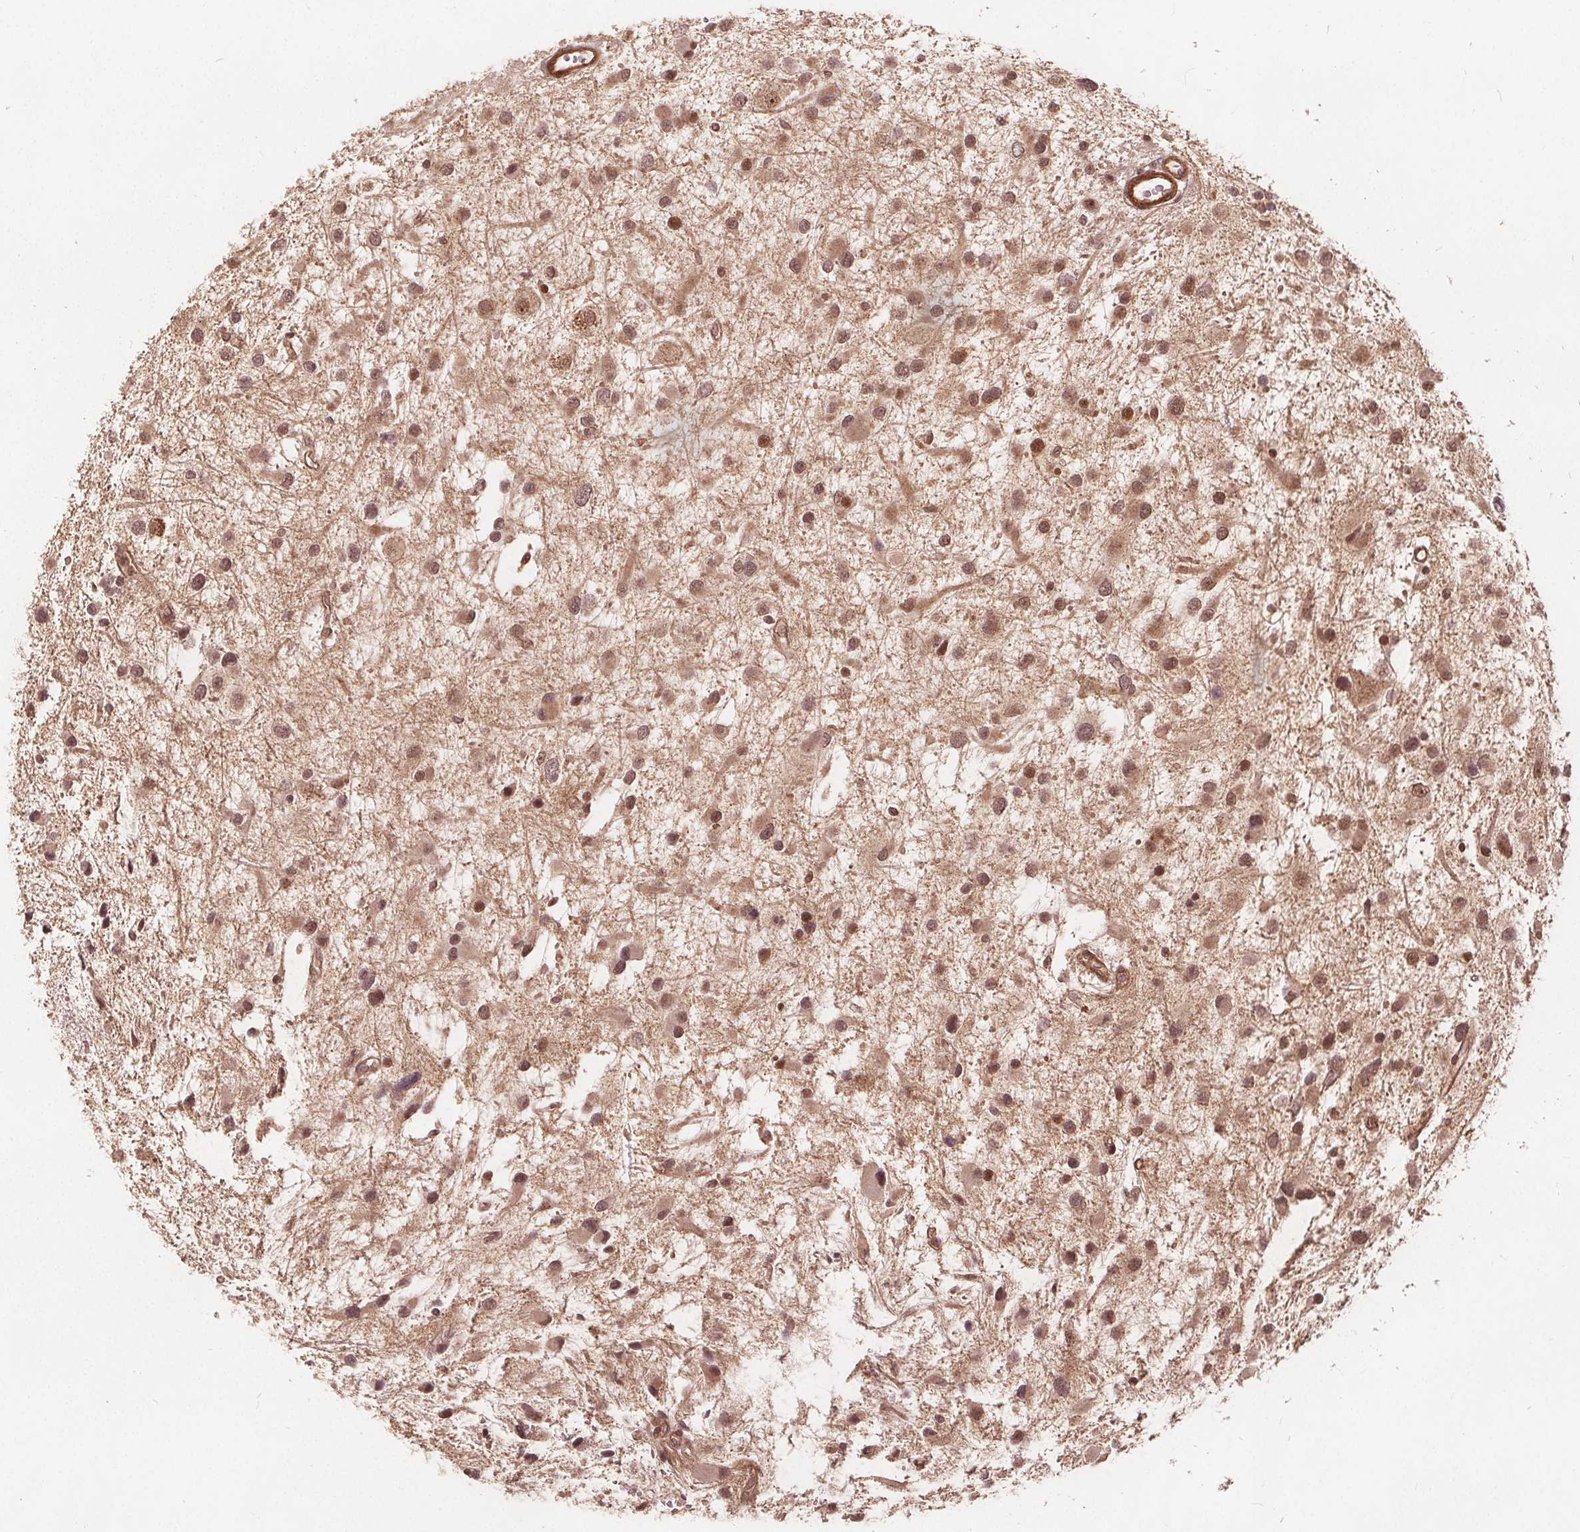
{"staining": {"intensity": "moderate", "quantity": ">75%", "location": "cytoplasmic/membranous,nuclear"}, "tissue": "glioma", "cell_type": "Tumor cells", "image_type": "cancer", "snomed": [{"axis": "morphology", "description": "Glioma, malignant, Low grade"}, {"axis": "topography", "description": "Brain"}], "caption": "The photomicrograph displays a brown stain indicating the presence of a protein in the cytoplasmic/membranous and nuclear of tumor cells in malignant glioma (low-grade). (DAB IHC with brightfield microscopy, high magnification).", "gene": "PPP1CB", "patient": {"sex": "female", "age": 32}}